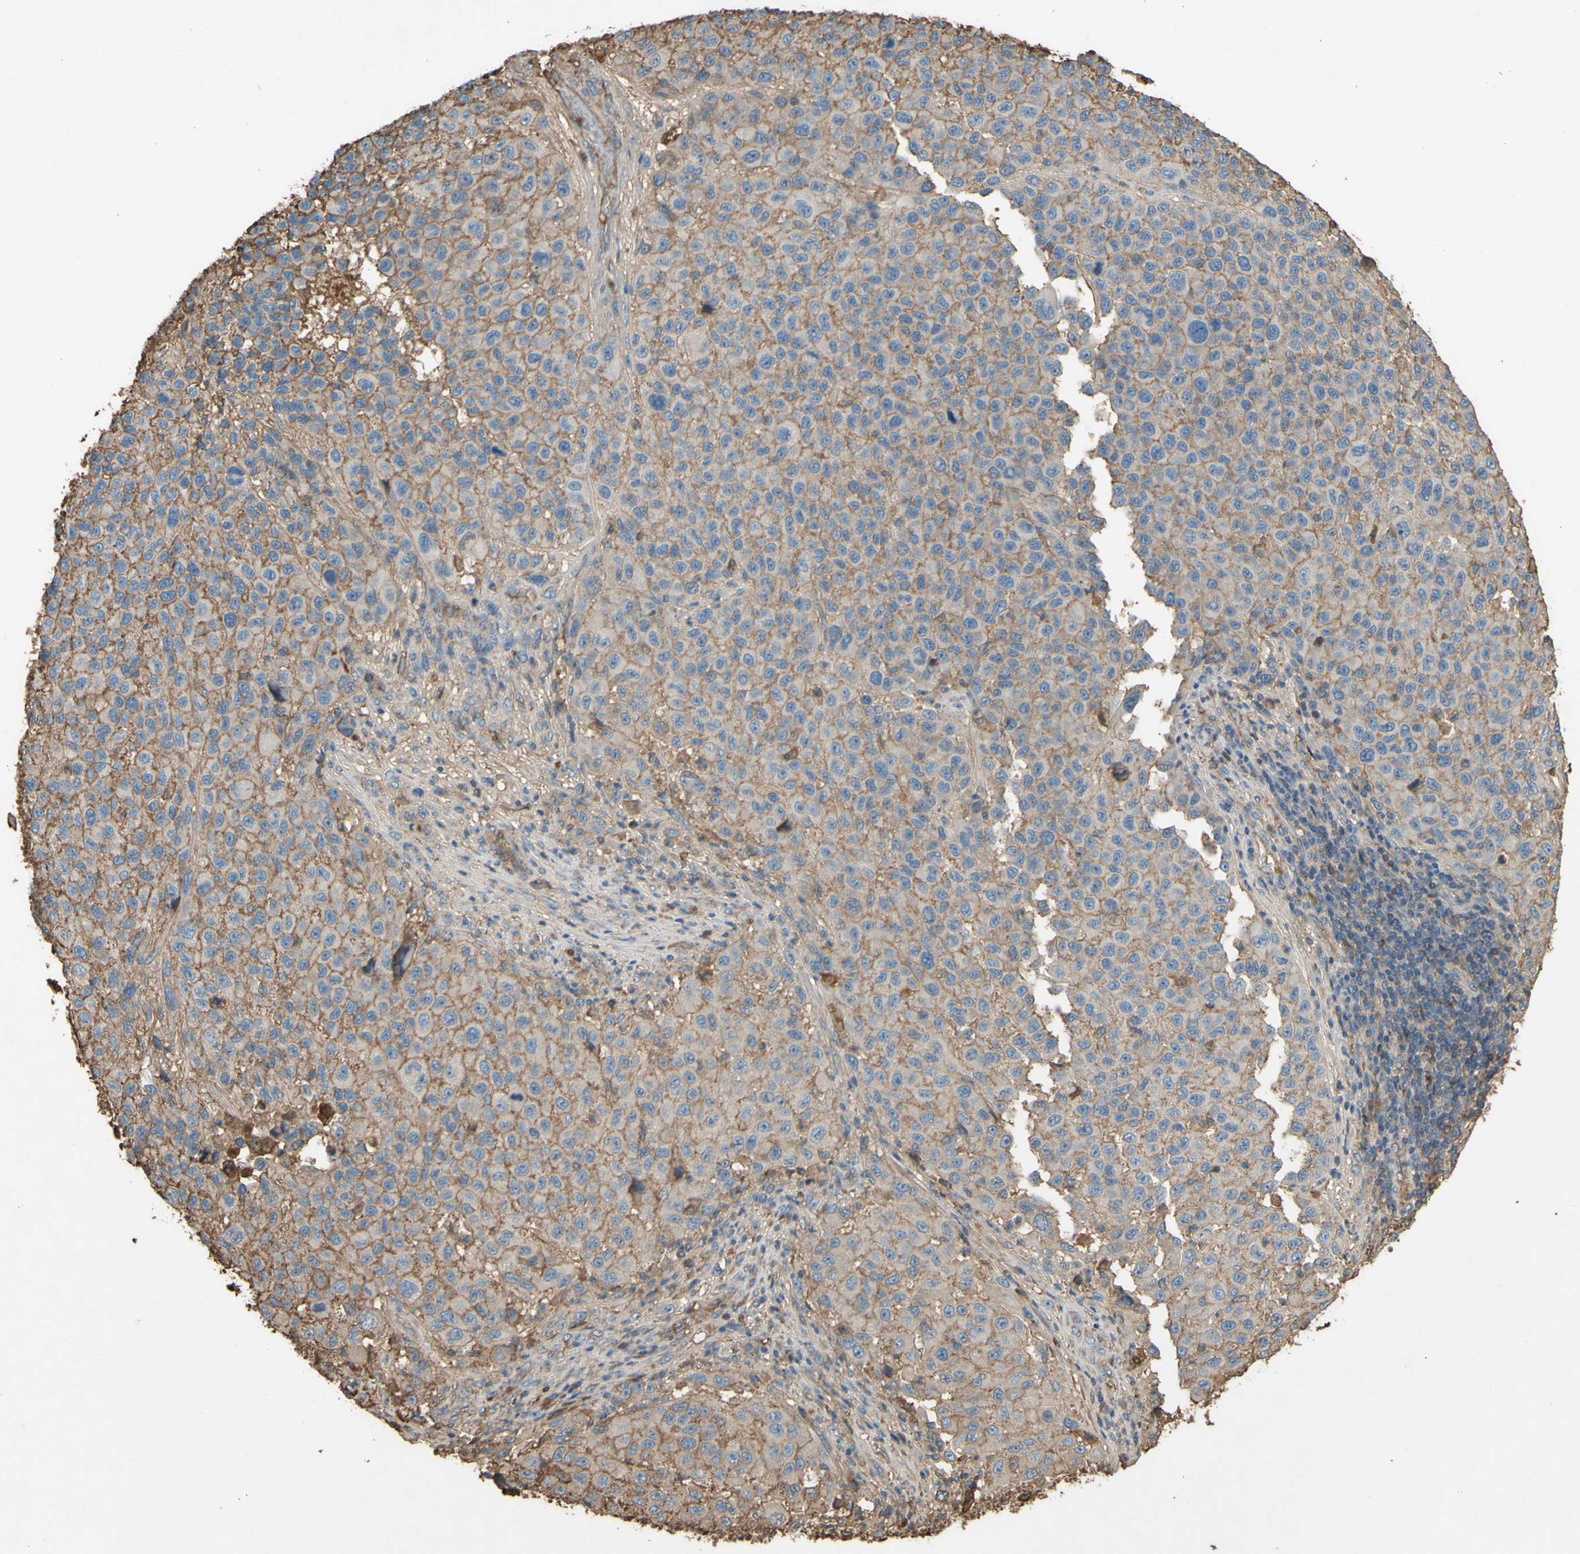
{"staining": {"intensity": "weak", "quantity": ">75%", "location": "cytoplasmic/membranous"}, "tissue": "melanoma", "cell_type": "Tumor cells", "image_type": "cancer", "snomed": [{"axis": "morphology", "description": "Malignant melanoma, Metastatic site"}, {"axis": "topography", "description": "Lymph node"}], "caption": "Malignant melanoma (metastatic site) stained for a protein (brown) demonstrates weak cytoplasmic/membranous positive positivity in approximately >75% of tumor cells.", "gene": "PTGDS", "patient": {"sex": "male", "age": 61}}